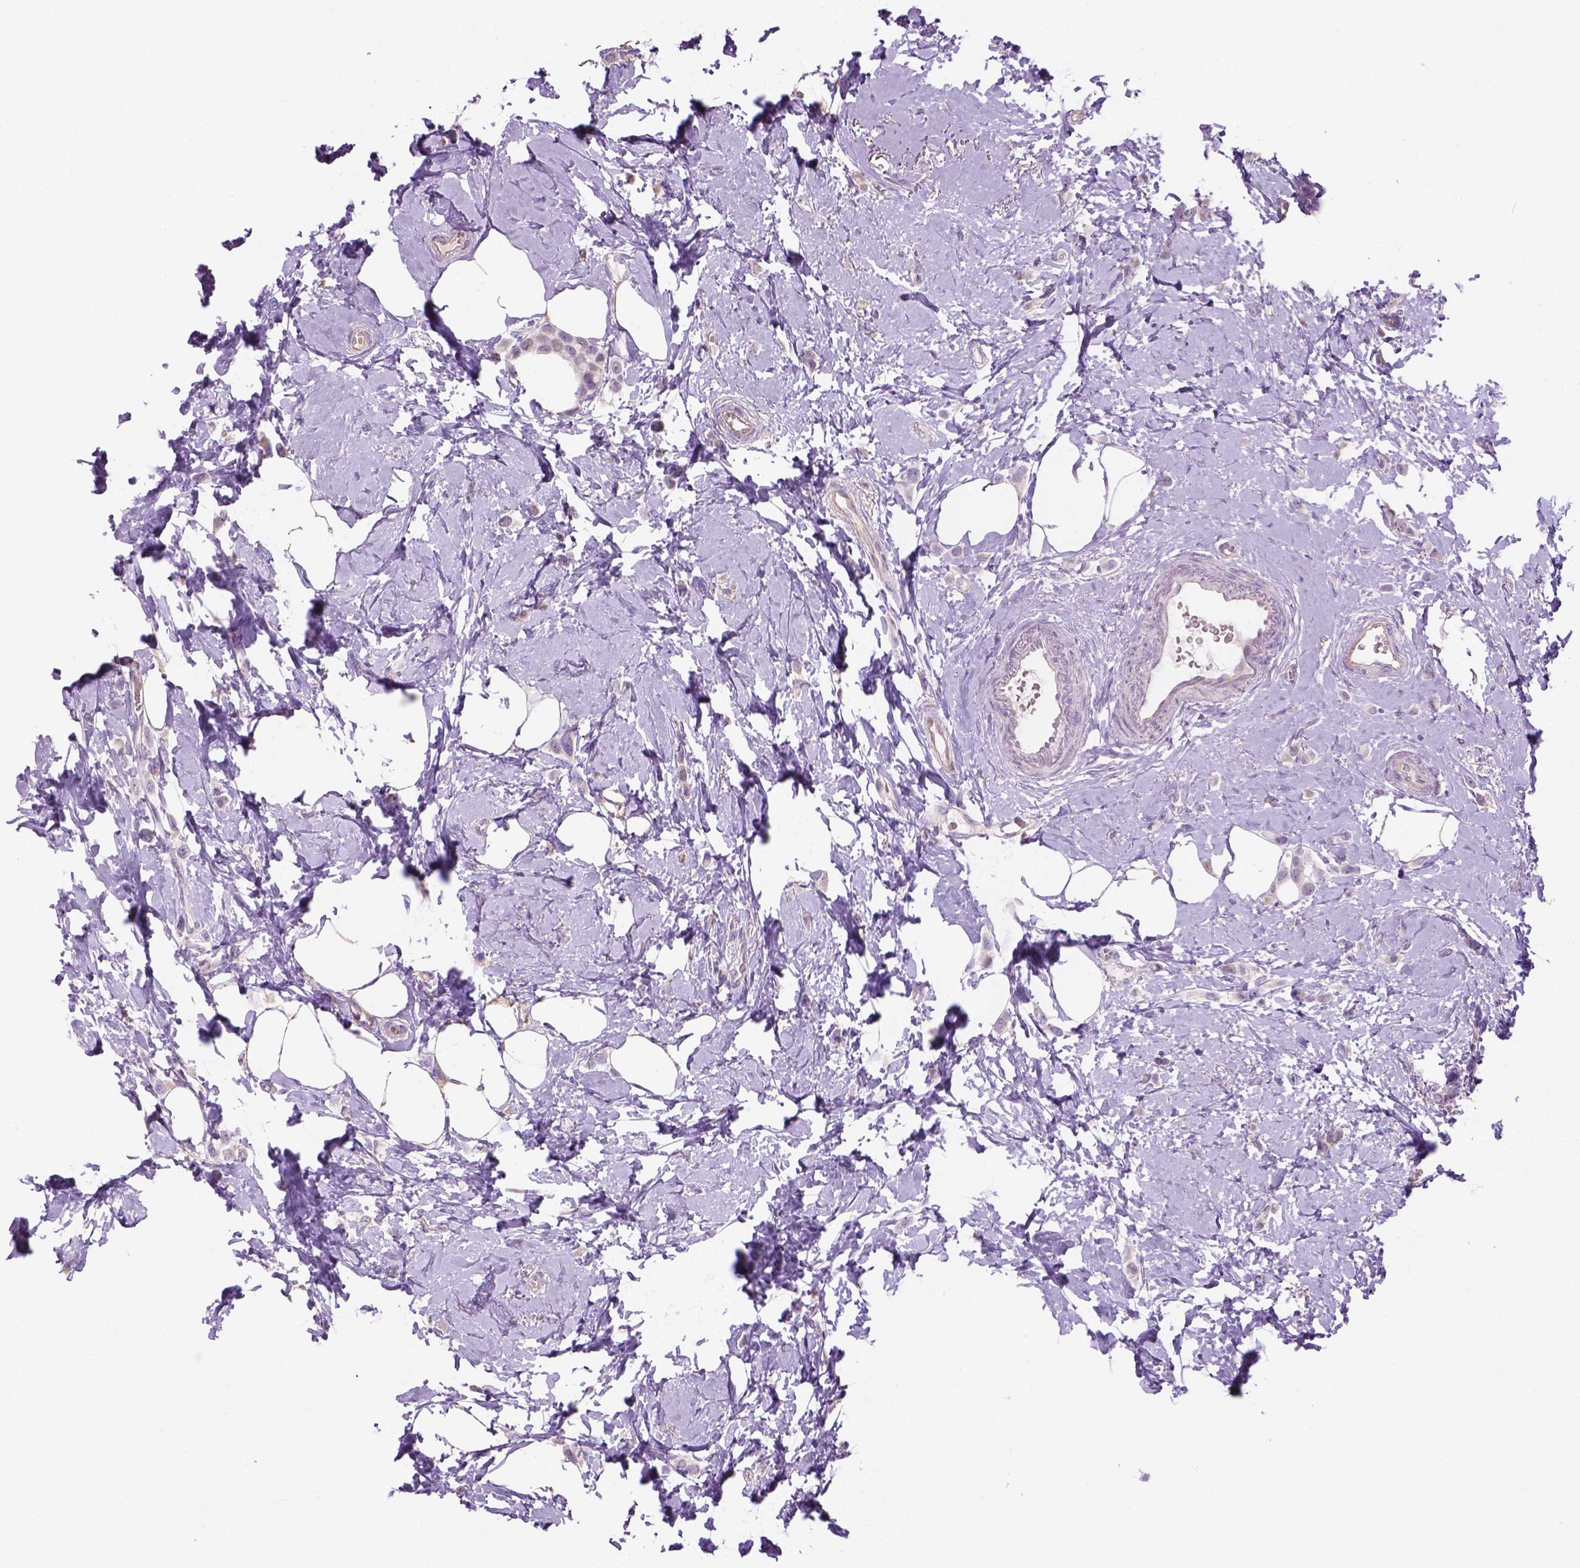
{"staining": {"intensity": "negative", "quantity": "none", "location": "none"}, "tissue": "breast cancer", "cell_type": "Tumor cells", "image_type": "cancer", "snomed": [{"axis": "morphology", "description": "Lobular carcinoma"}, {"axis": "topography", "description": "Breast"}], "caption": "The histopathology image exhibits no significant positivity in tumor cells of breast cancer (lobular carcinoma). Brightfield microscopy of IHC stained with DAB (3,3'-diaminobenzidine) (brown) and hematoxylin (blue), captured at high magnification.", "gene": "CD84", "patient": {"sex": "female", "age": 66}}